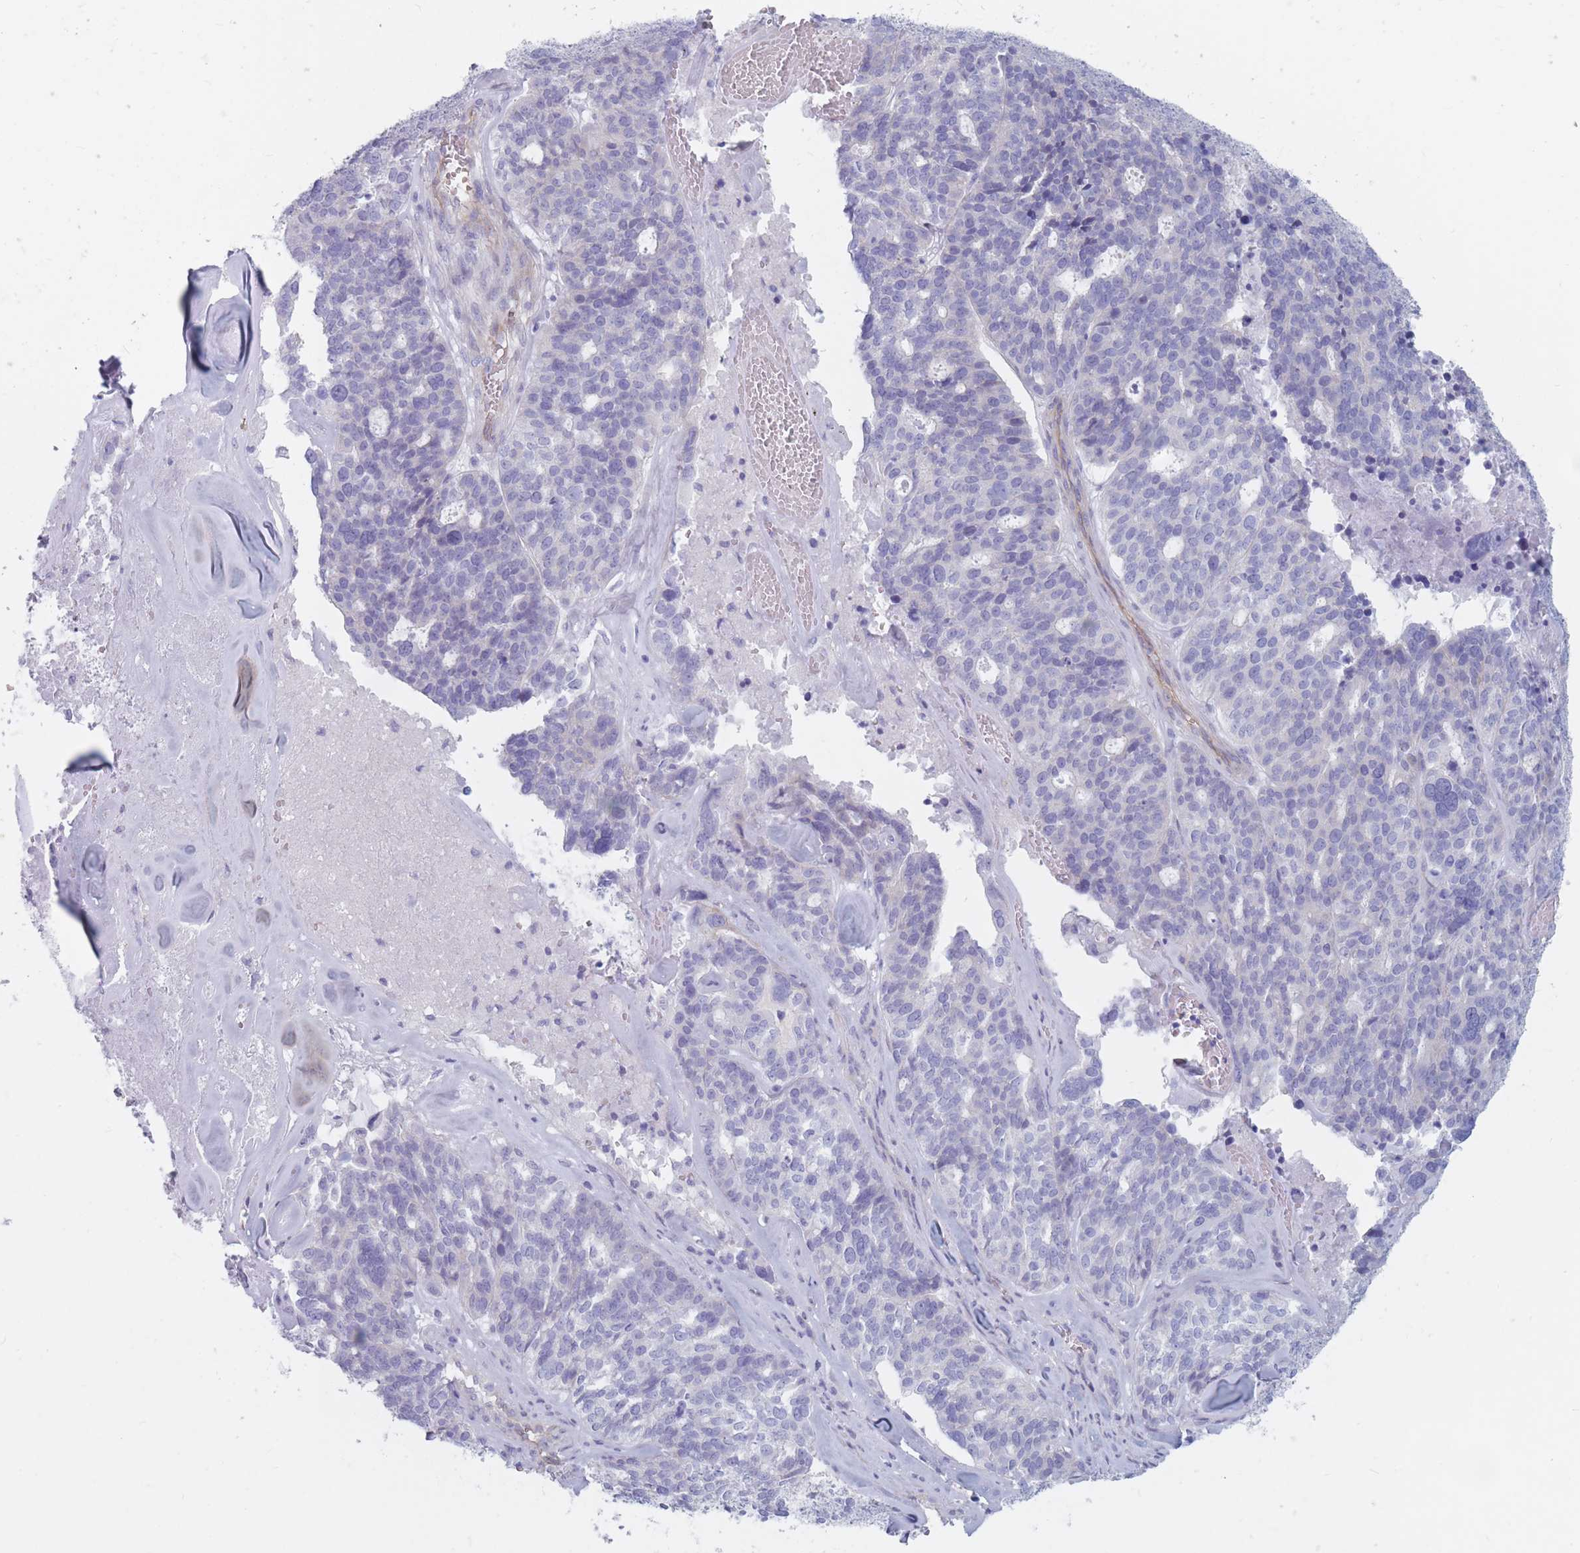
{"staining": {"intensity": "negative", "quantity": "none", "location": "none"}, "tissue": "ovarian cancer", "cell_type": "Tumor cells", "image_type": "cancer", "snomed": [{"axis": "morphology", "description": "Cystadenocarcinoma, serous, NOS"}, {"axis": "topography", "description": "Ovary"}], "caption": "Ovarian cancer was stained to show a protein in brown. There is no significant staining in tumor cells.", "gene": "PLPP1", "patient": {"sex": "female", "age": 59}}